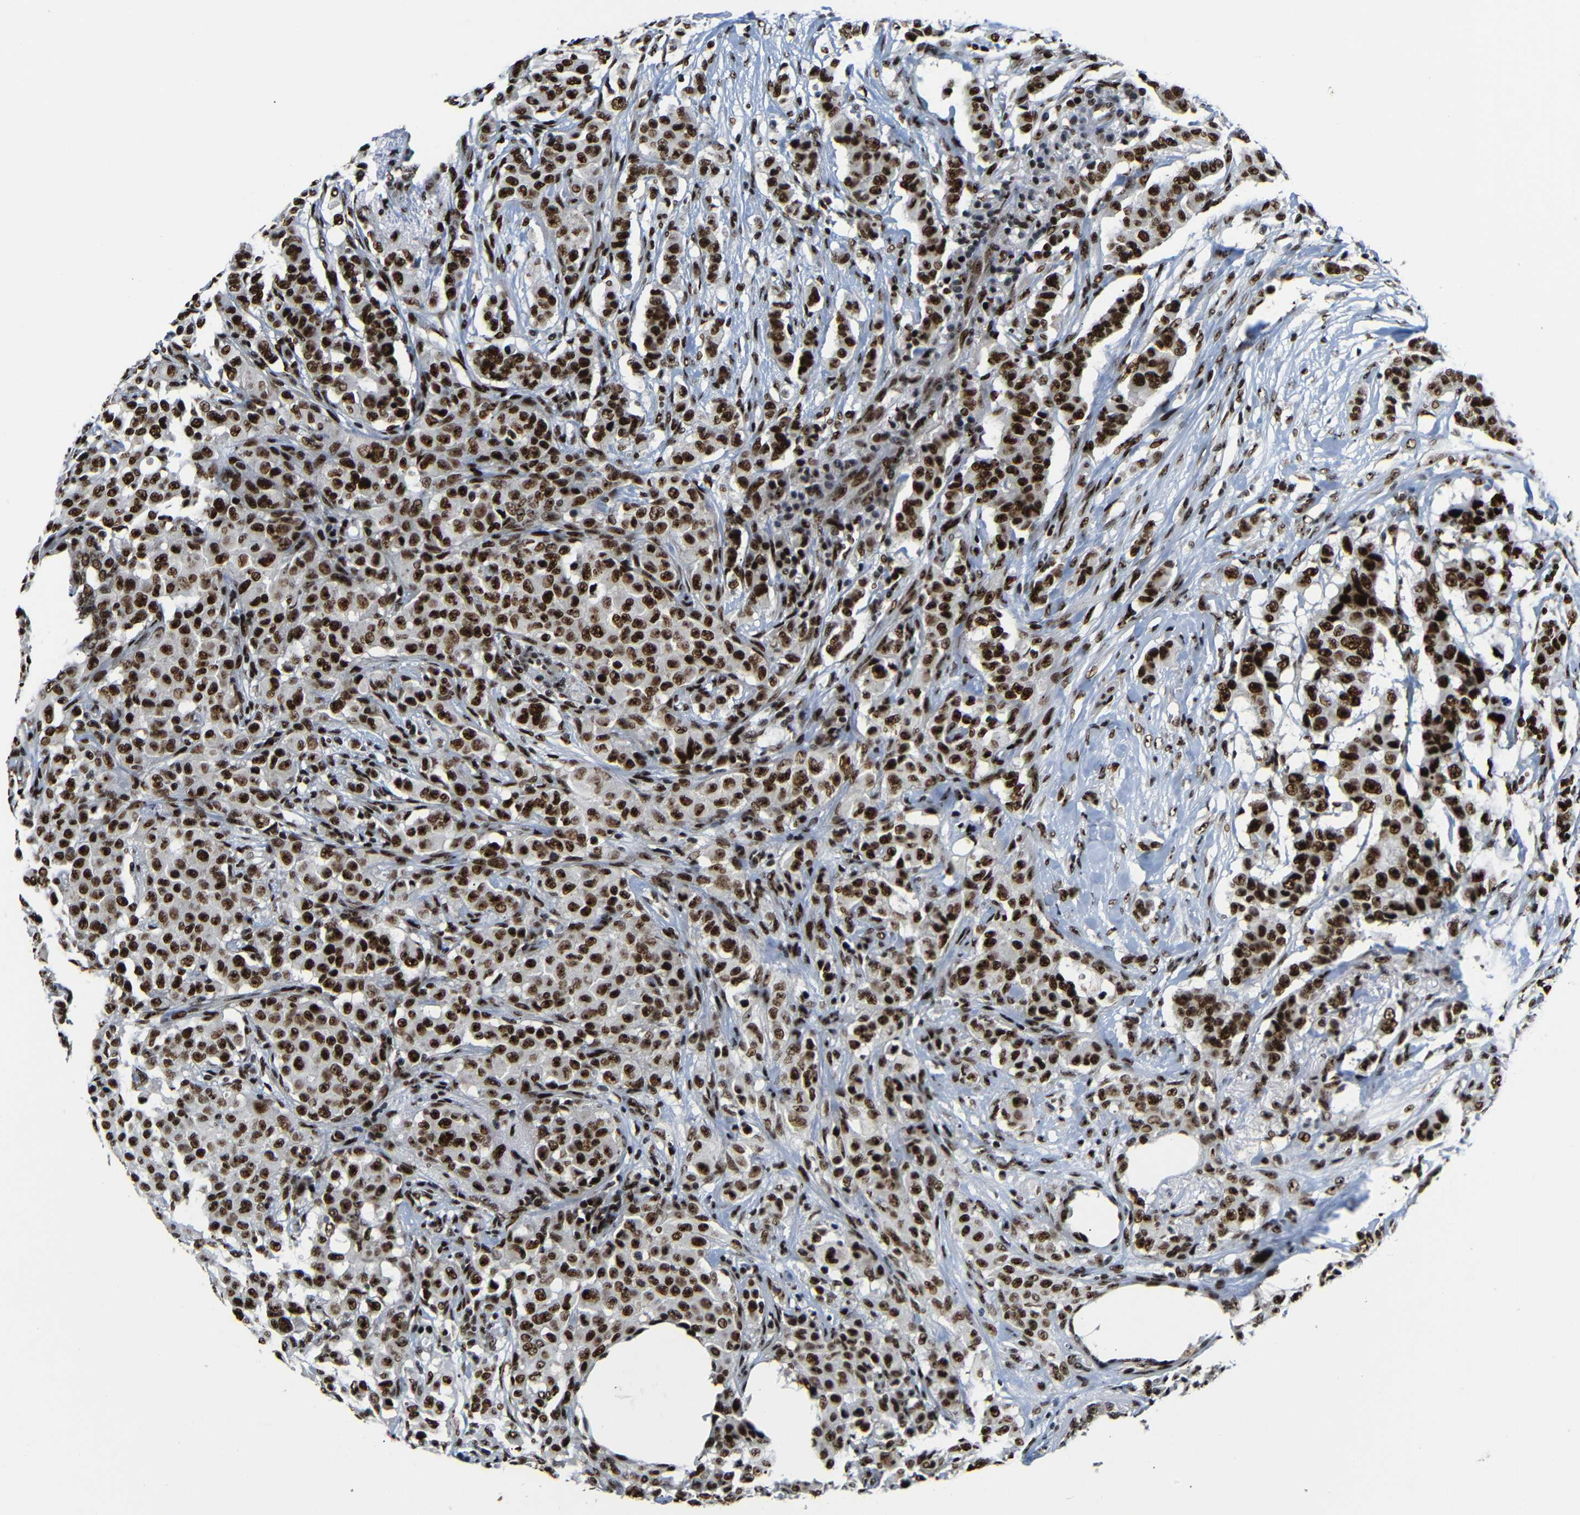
{"staining": {"intensity": "strong", "quantity": ">75%", "location": "nuclear"}, "tissue": "breast cancer", "cell_type": "Tumor cells", "image_type": "cancer", "snomed": [{"axis": "morphology", "description": "Duct carcinoma"}, {"axis": "topography", "description": "Breast"}], "caption": "IHC photomicrograph of neoplastic tissue: breast cancer (infiltrating ductal carcinoma) stained using immunohistochemistry (IHC) displays high levels of strong protein expression localized specifically in the nuclear of tumor cells, appearing as a nuclear brown color.", "gene": "SETDB2", "patient": {"sex": "female", "age": 40}}